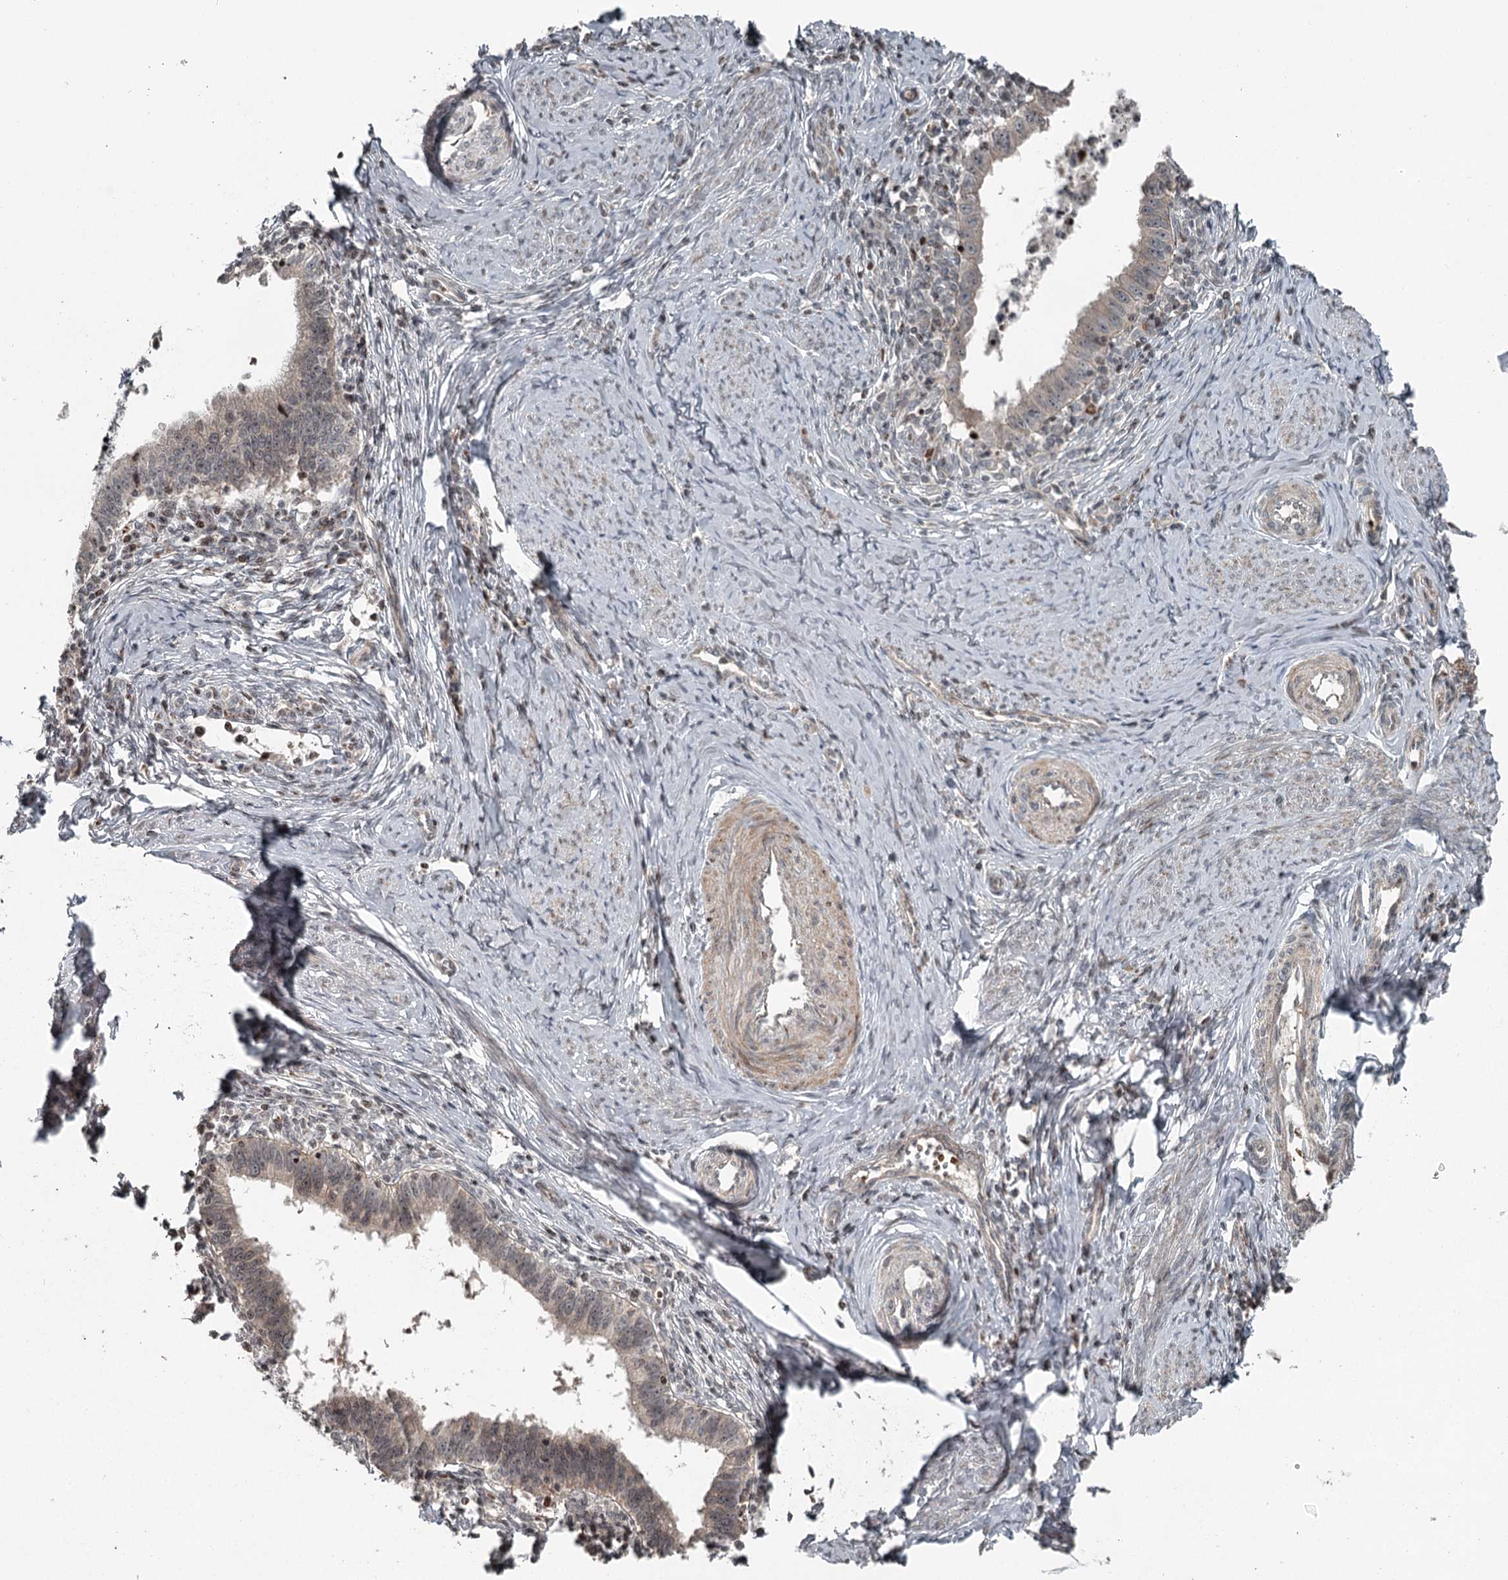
{"staining": {"intensity": "weak", "quantity": "25%-75%", "location": "cytoplasmic/membranous"}, "tissue": "cervical cancer", "cell_type": "Tumor cells", "image_type": "cancer", "snomed": [{"axis": "morphology", "description": "Adenocarcinoma, NOS"}, {"axis": "topography", "description": "Cervix"}], "caption": "Cervical cancer stained for a protein (brown) shows weak cytoplasmic/membranous positive positivity in about 25%-75% of tumor cells.", "gene": "RASSF8", "patient": {"sex": "female", "age": 36}}